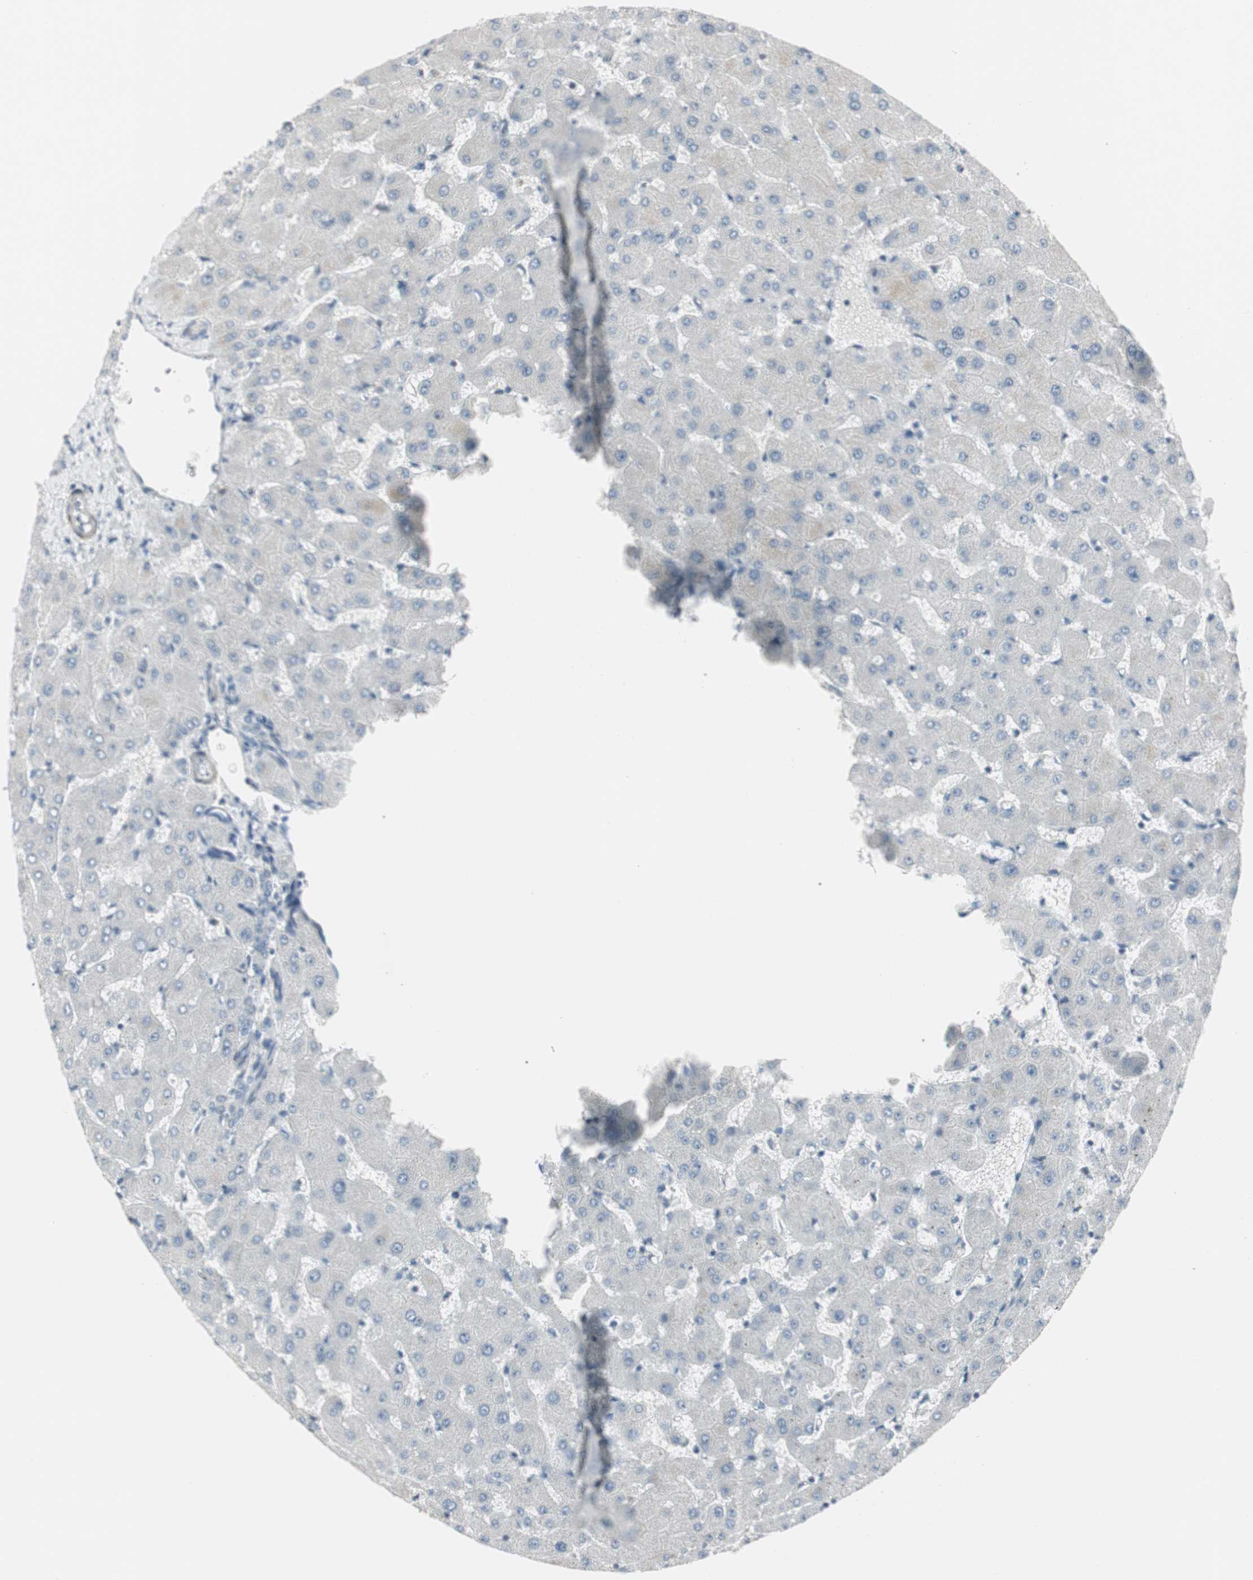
{"staining": {"intensity": "negative", "quantity": "none", "location": "none"}, "tissue": "liver", "cell_type": "Cholangiocytes", "image_type": "normal", "snomed": [{"axis": "morphology", "description": "Normal tissue, NOS"}, {"axis": "topography", "description": "Liver"}], "caption": "This is an immunohistochemistry (IHC) histopathology image of normal liver. There is no staining in cholangiocytes.", "gene": "DMPK", "patient": {"sex": "female", "age": 63}}